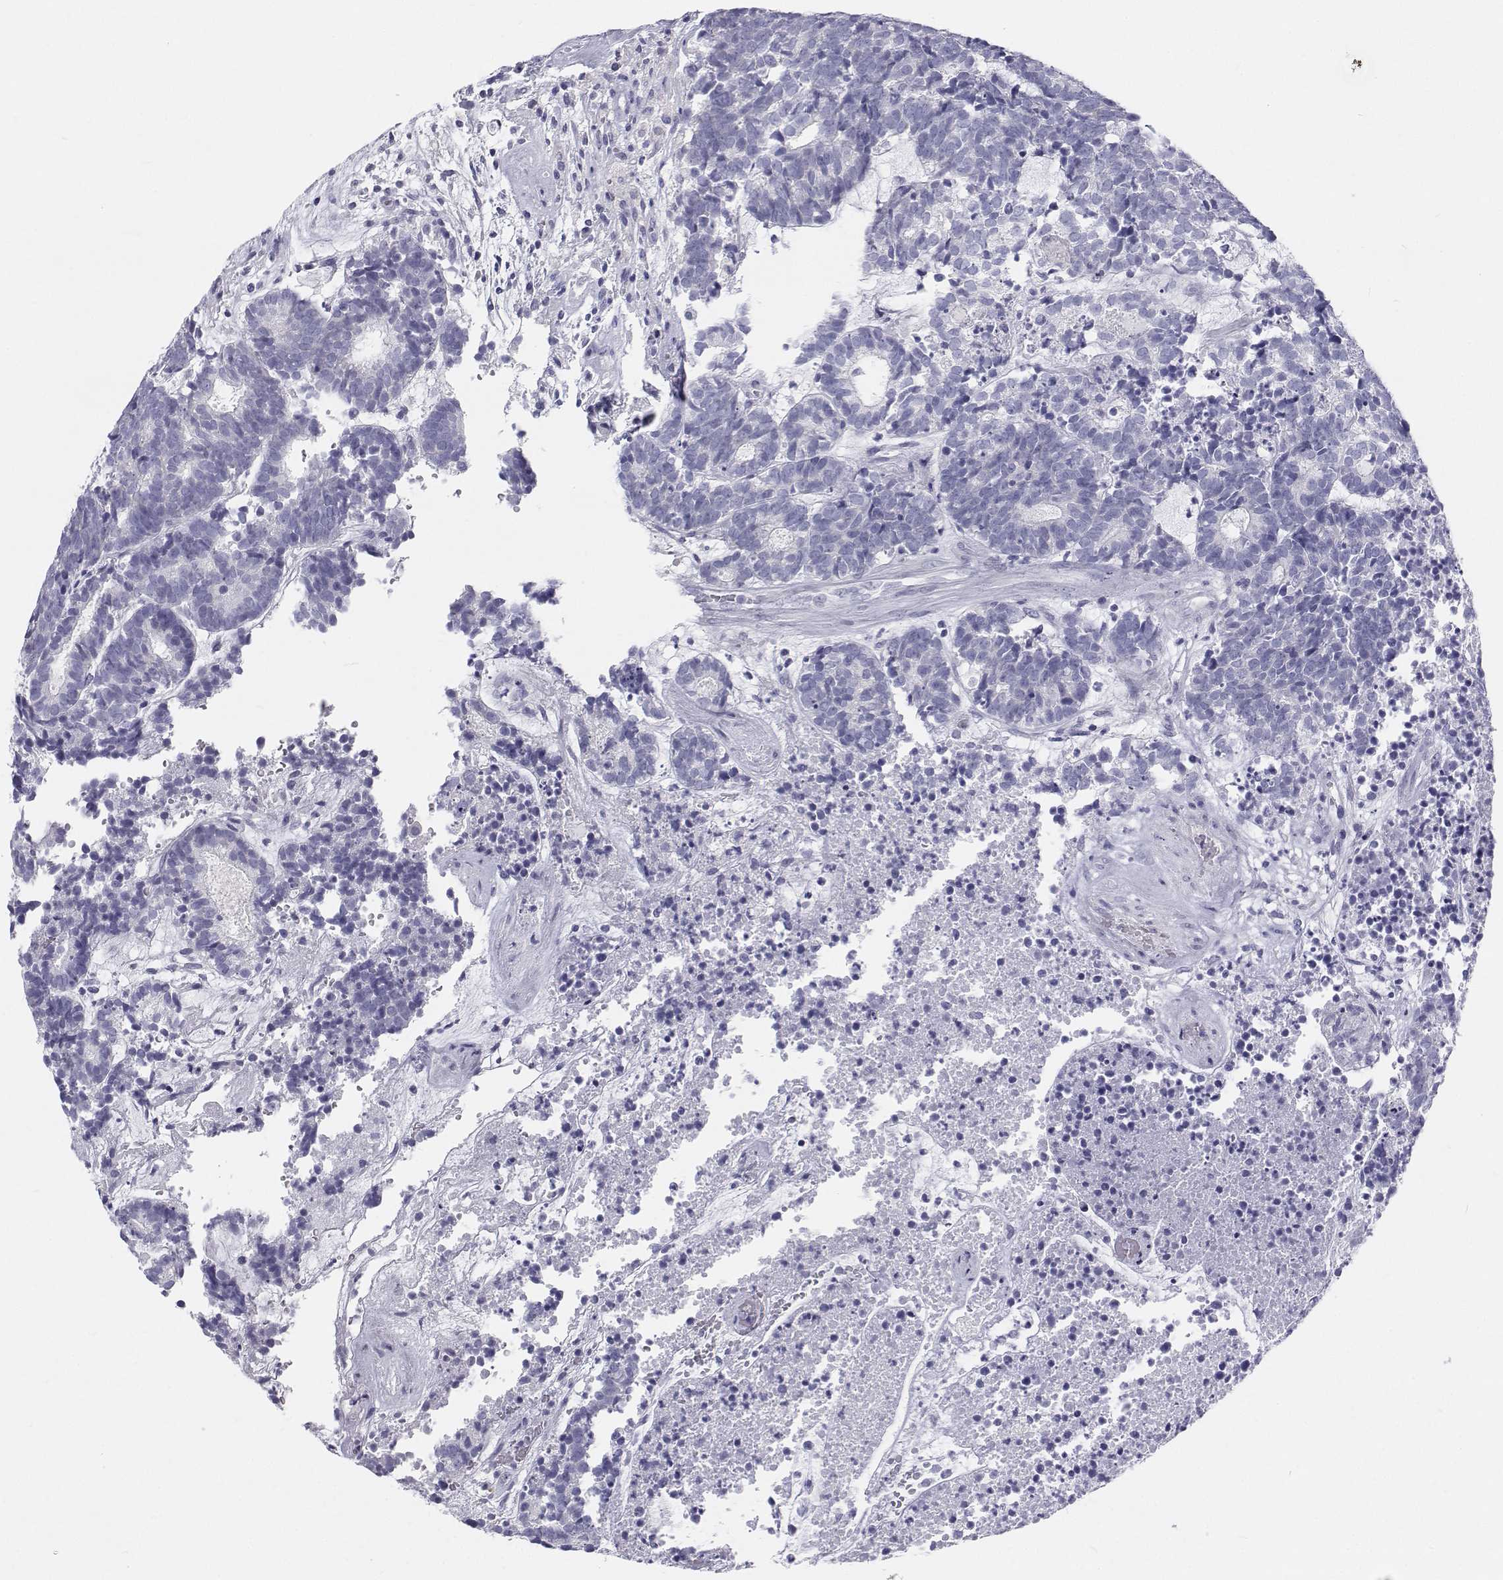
{"staining": {"intensity": "negative", "quantity": "none", "location": "none"}, "tissue": "head and neck cancer", "cell_type": "Tumor cells", "image_type": "cancer", "snomed": [{"axis": "morphology", "description": "Adenocarcinoma, NOS"}, {"axis": "topography", "description": "Head-Neck"}], "caption": "Photomicrograph shows no significant protein expression in tumor cells of head and neck adenocarcinoma.", "gene": "TTN", "patient": {"sex": "female", "age": 81}}